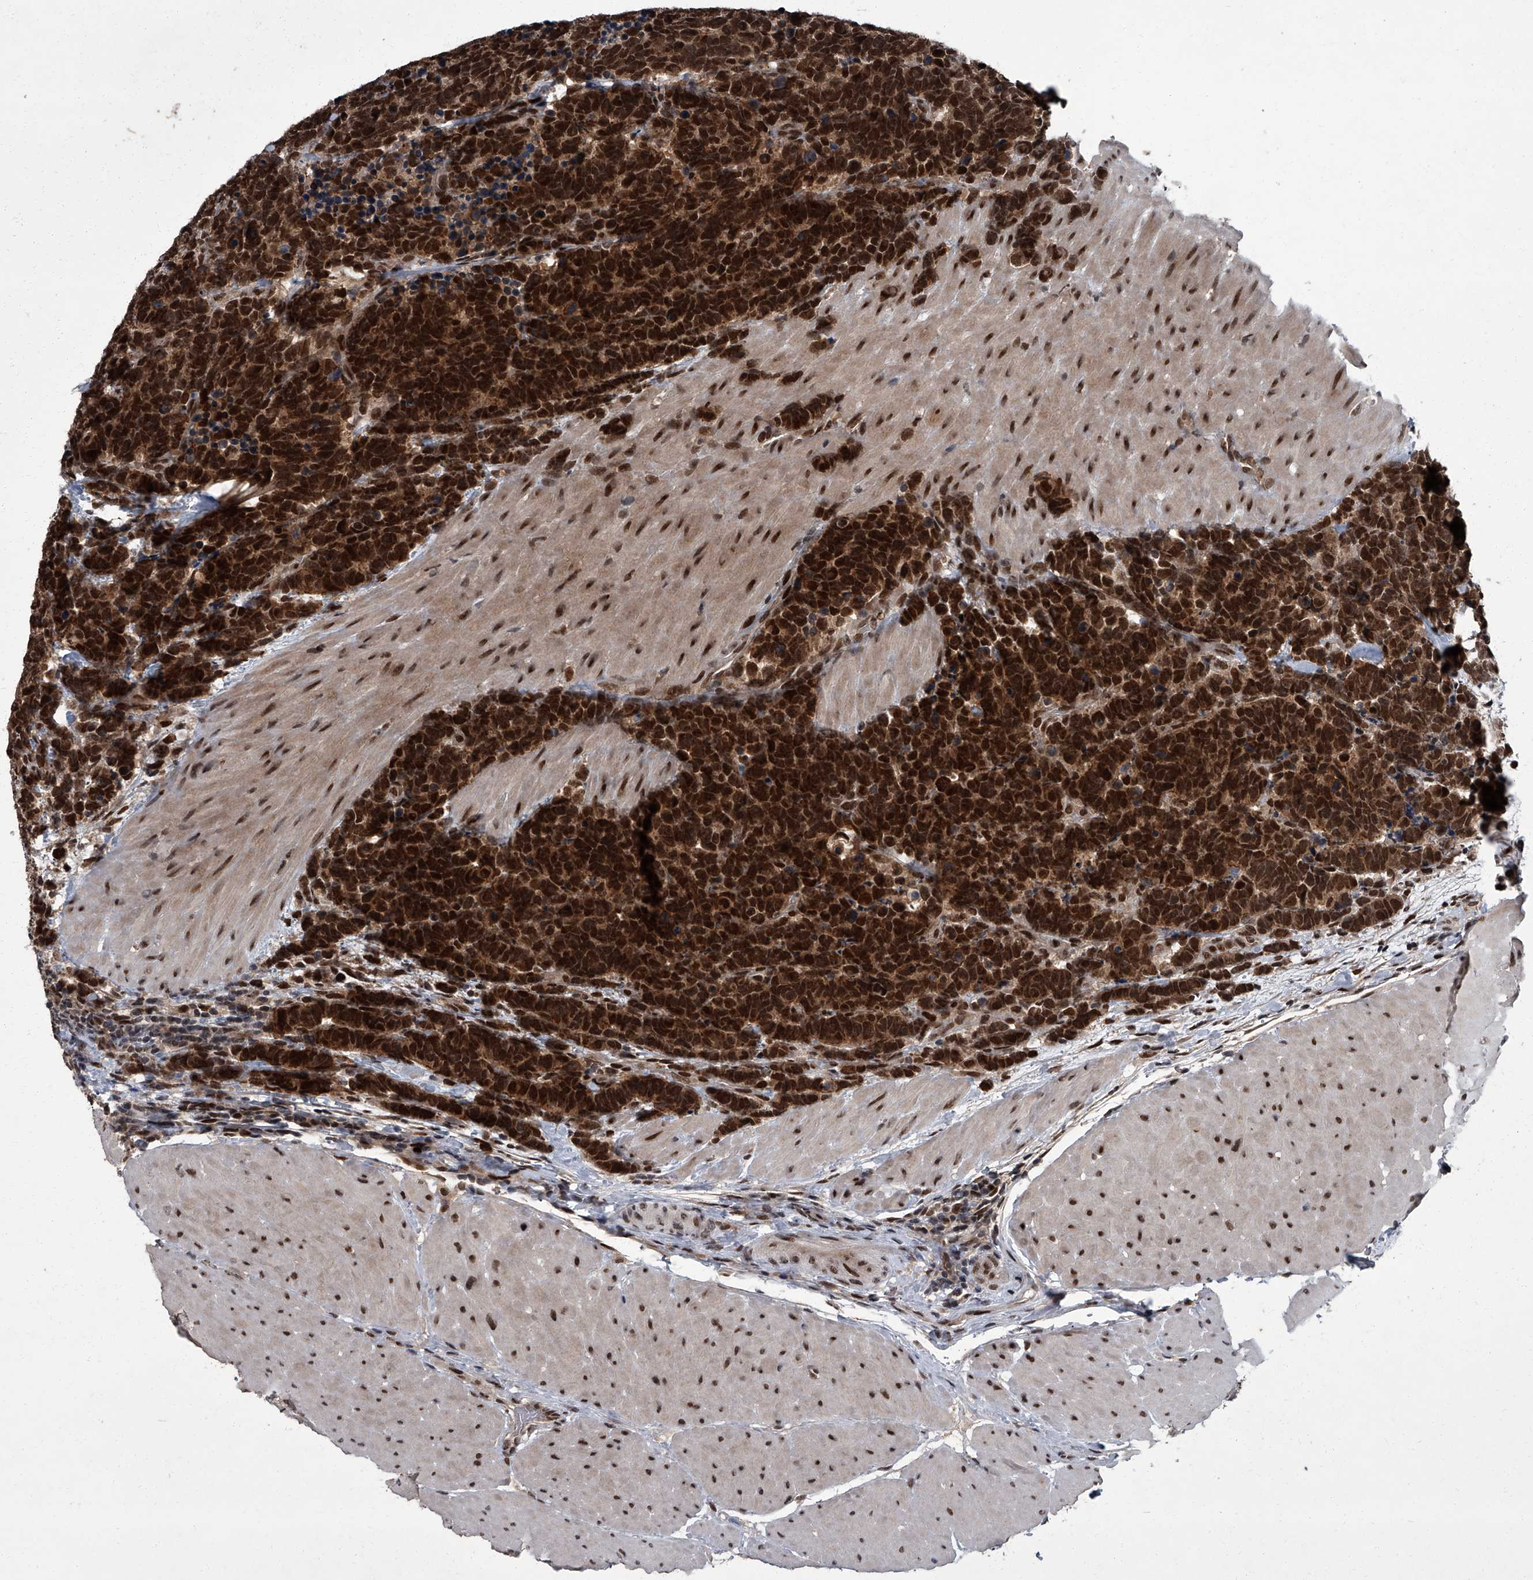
{"staining": {"intensity": "strong", "quantity": ">75%", "location": "nuclear"}, "tissue": "carcinoid", "cell_type": "Tumor cells", "image_type": "cancer", "snomed": [{"axis": "morphology", "description": "Carcinoma, NOS"}, {"axis": "morphology", "description": "Carcinoid, malignant, NOS"}, {"axis": "topography", "description": "Urinary bladder"}], "caption": "An immunohistochemistry (IHC) micrograph of tumor tissue is shown. Protein staining in brown shows strong nuclear positivity in carcinoid (malignant) within tumor cells.", "gene": "ZNF518B", "patient": {"sex": "male", "age": 57}}